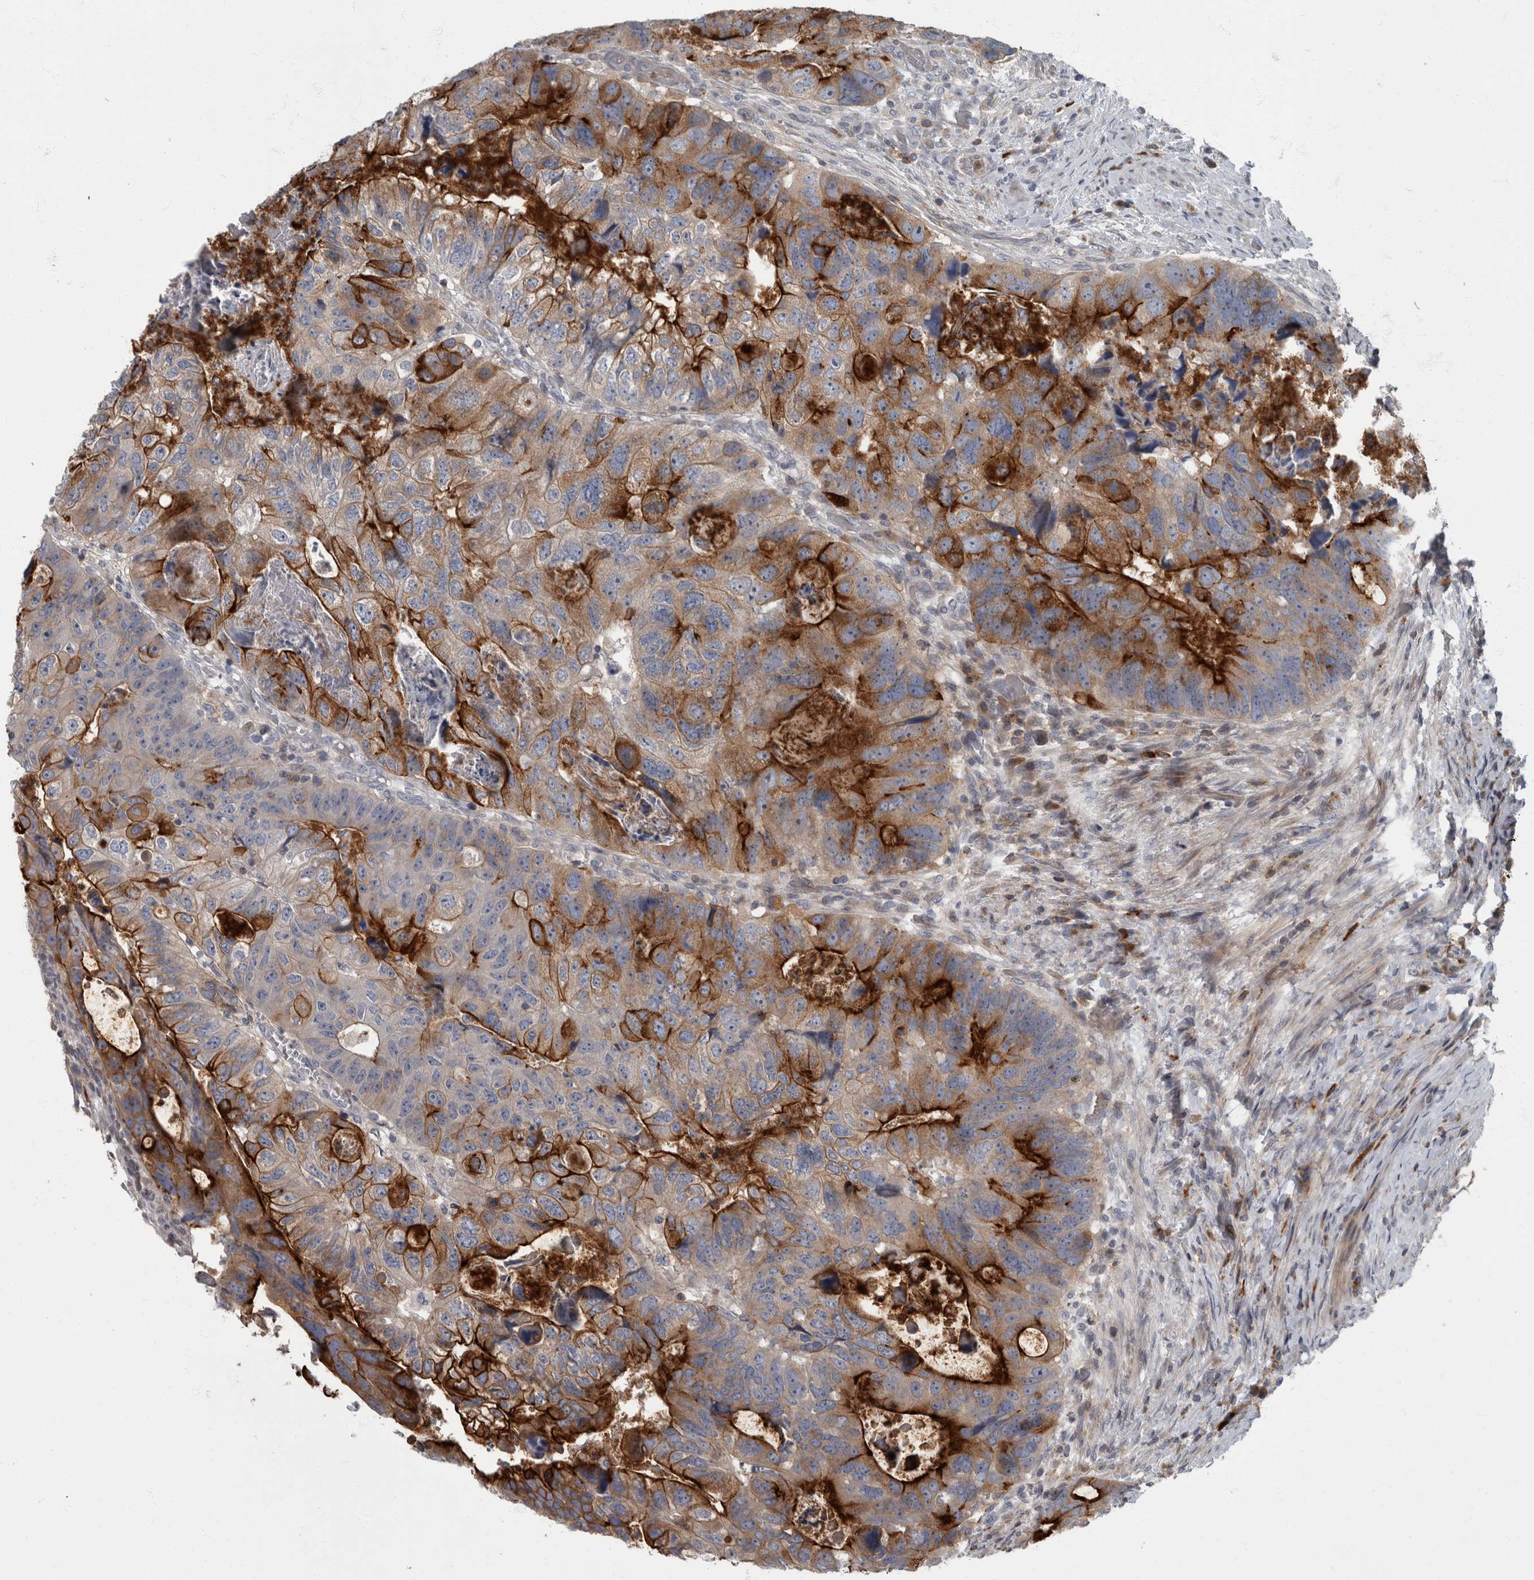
{"staining": {"intensity": "strong", "quantity": "25%-75%", "location": "cytoplasmic/membranous"}, "tissue": "colorectal cancer", "cell_type": "Tumor cells", "image_type": "cancer", "snomed": [{"axis": "morphology", "description": "Adenocarcinoma, NOS"}, {"axis": "topography", "description": "Rectum"}], "caption": "Colorectal adenocarcinoma tissue reveals strong cytoplasmic/membranous expression in approximately 25%-75% of tumor cells, visualized by immunohistochemistry. (DAB (3,3'-diaminobenzidine) IHC with brightfield microscopy, high magnification).", "gene": "CDC42BPG", "patient": {"sex": "male", "age": 59}}